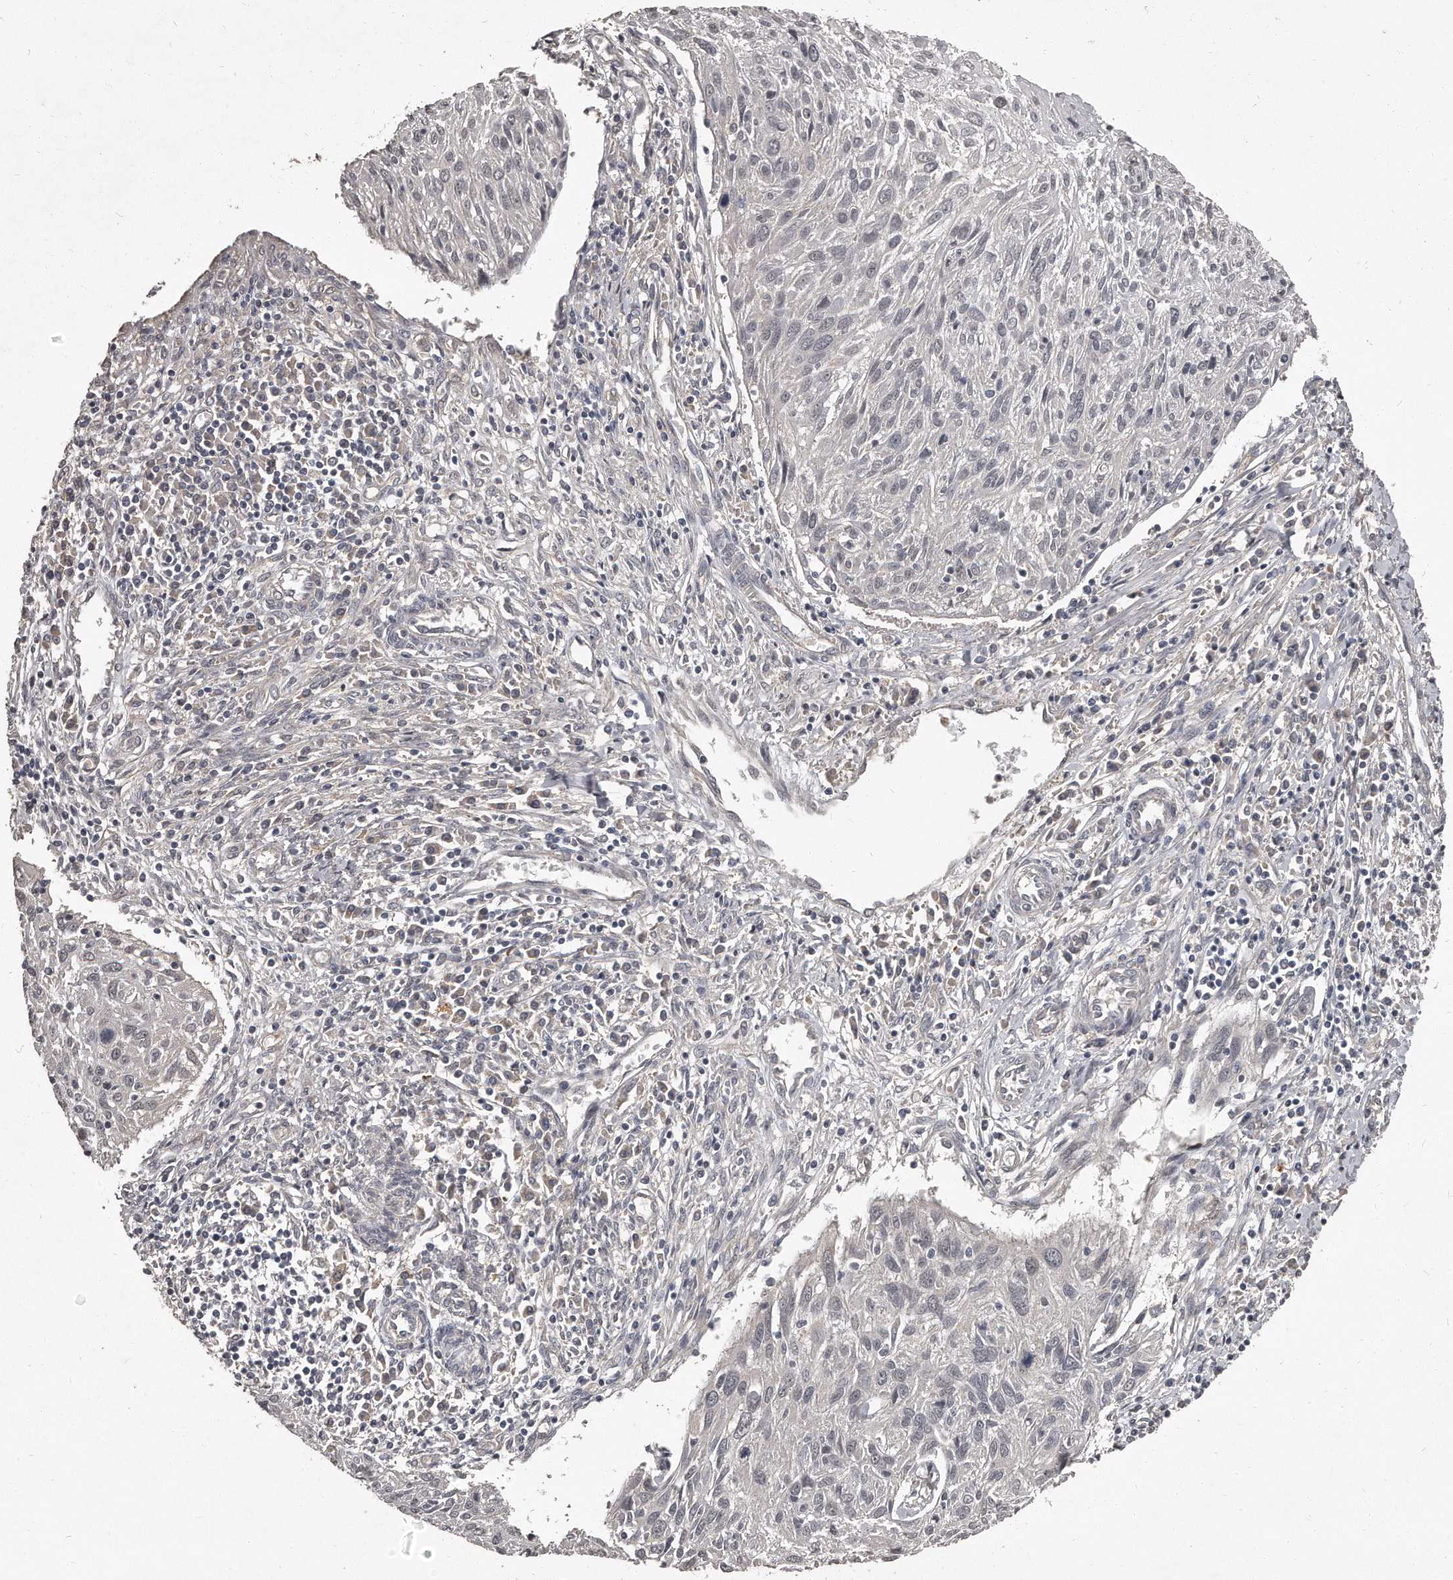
{"staining": {"intensity": "negative", "quantity": "none", "location": "none"}, "tissue": "cervical cancer", "cell_type": "Tumor cells", "image_type": "cancer", "snomed": [{"axis": "morphology", "description": "Squamous cell carcinoma, NOS"}, {"axis": "topography", "description": "Cervix"}], "caption": "Tumor cells are negative for protein expression in human cervical squamous cell carcinoma.", "gene": "GRB10", "patient": {"sex": "female", "age": 51}}